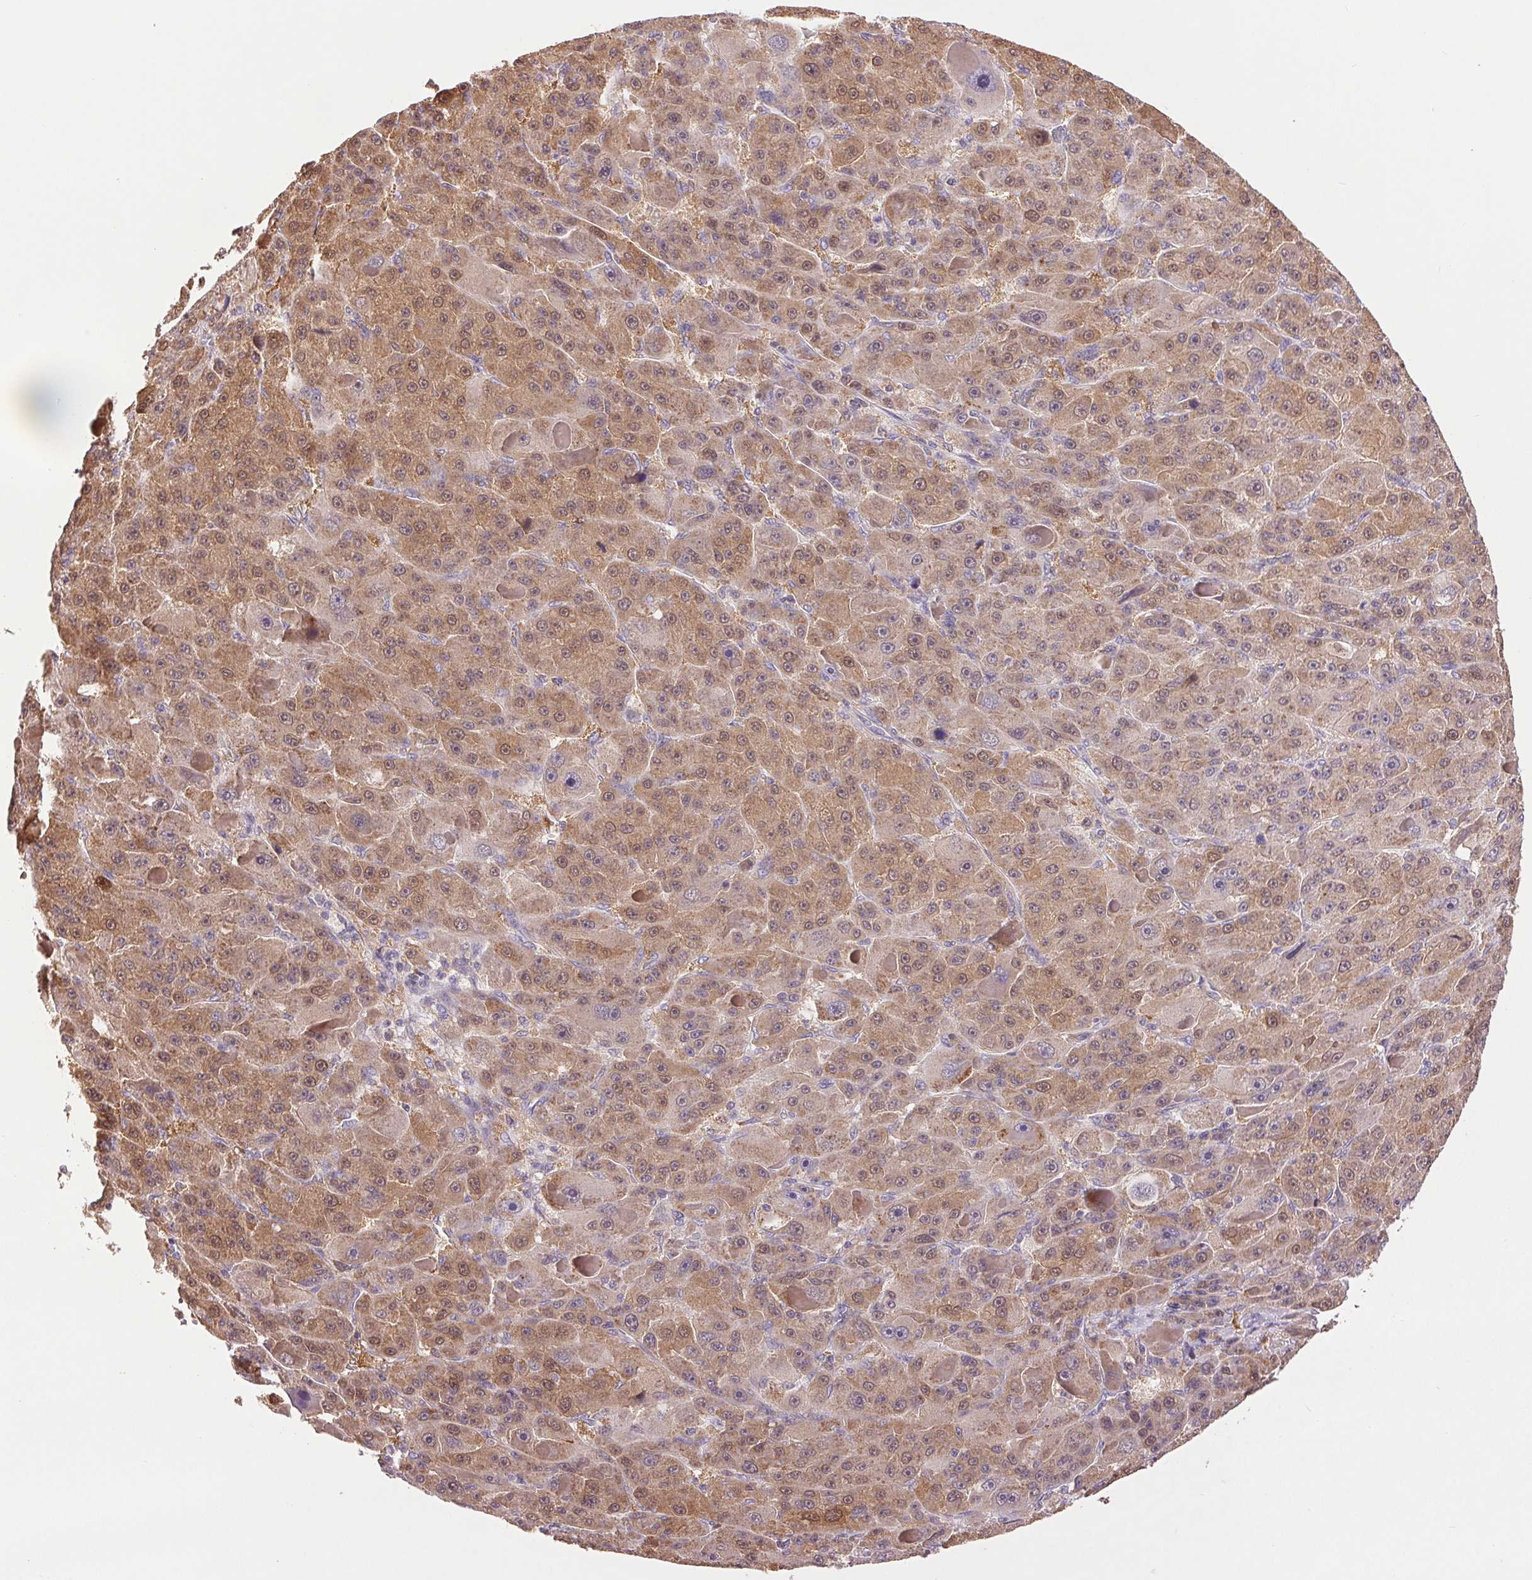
{"staining": {"intensity": "moderate", "quantity": ">75%", "location": "cytoplasmic/membranous"}, "tissue": "liver cancer", "cell_type": "Tumor cells", "image_type": "cancer", "snomed": [{"axis": "morphology", "description": "Carcinoma, Hepatocellular, NOS"}, {"axis": "topography", "description": "Liver"}], "caption": "Liver cancer (hepatocellular carcinoma) stained with a brown dye demonstrates moderate cytoplasmic/membranous positive expression in about >75% of tumor cells.", "gene": "DGUOK", "patient": {"sex": "male", "age": 76}}